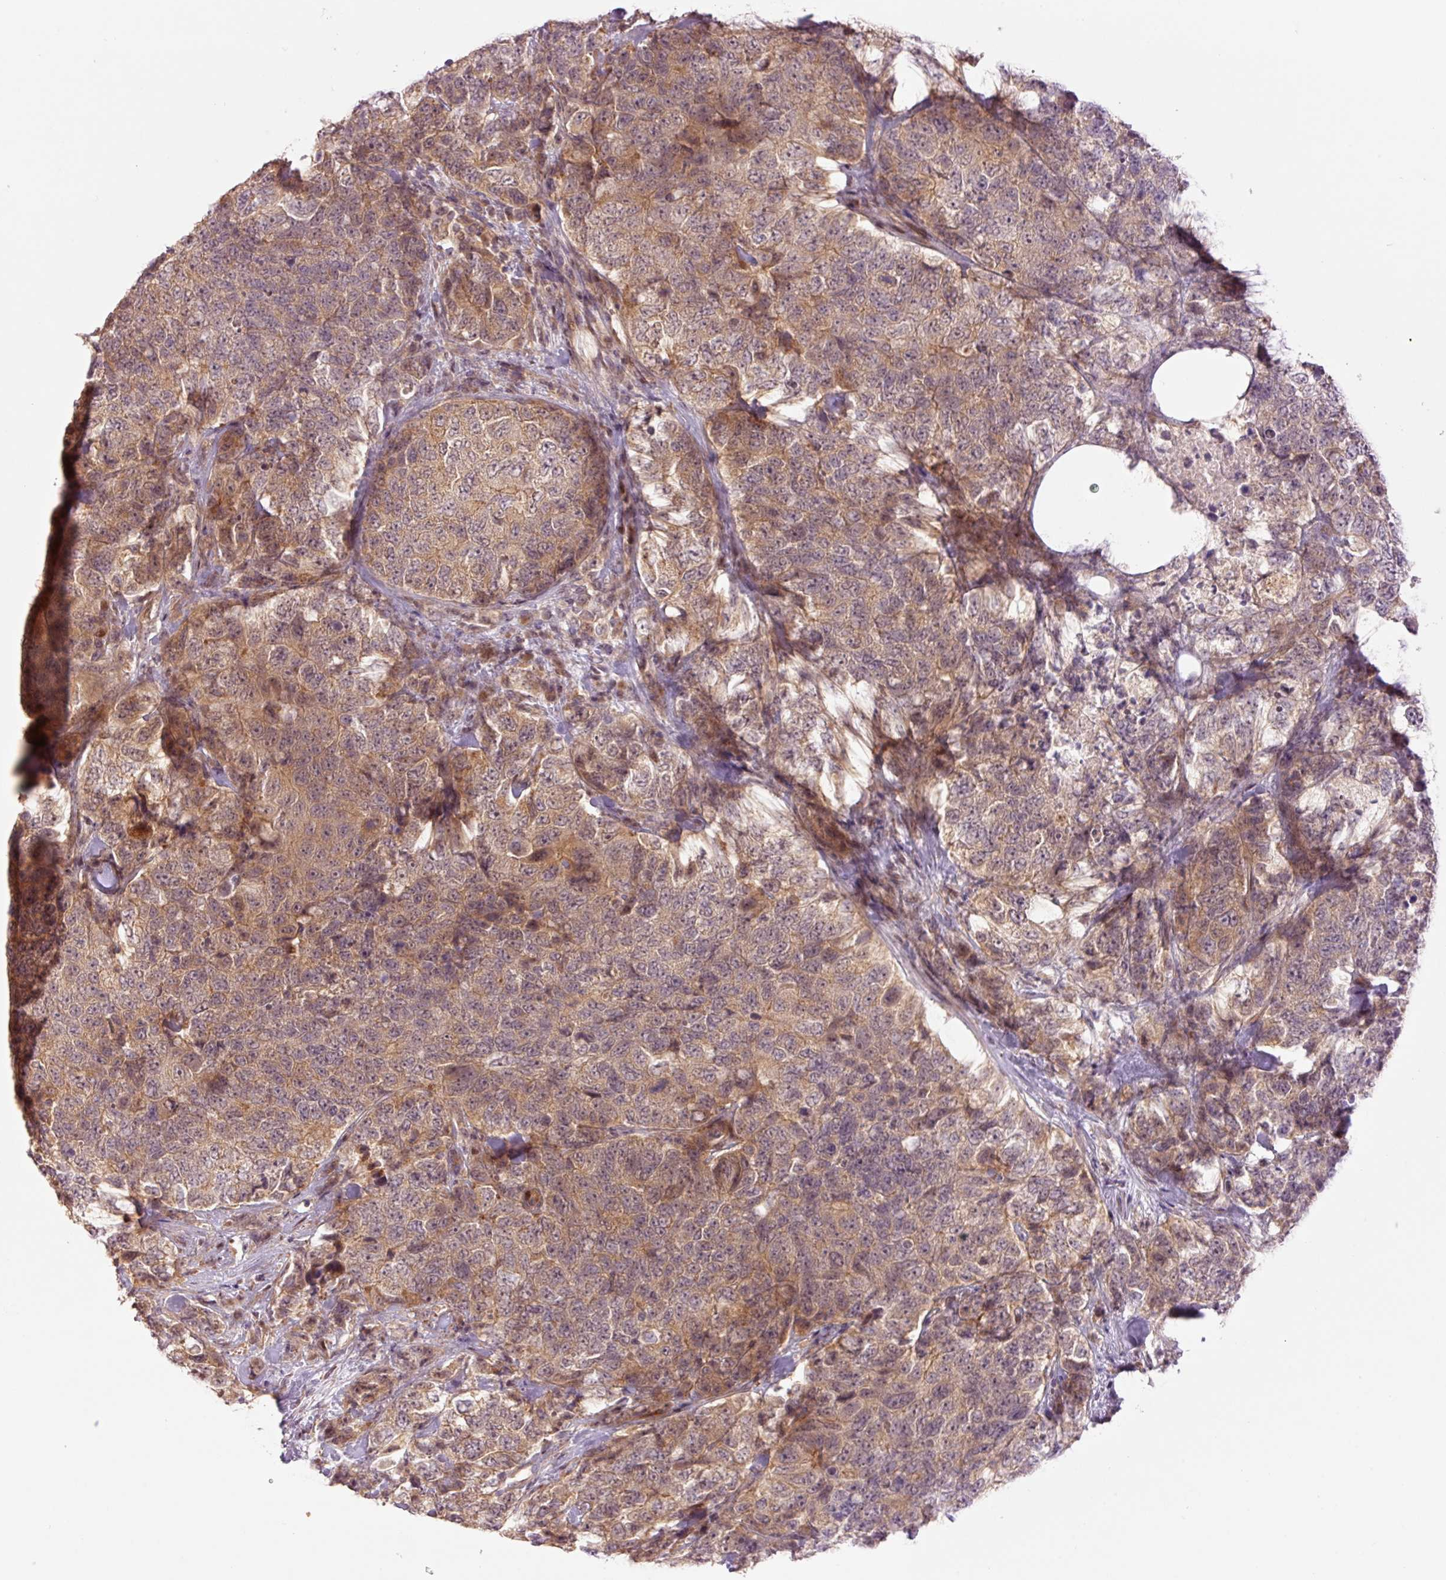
{"staining": {"intensity": "moderate", "quantity": ">75%", "location": "cytoplasmic/membranous,nuclear"}, "tissue": "urothelial cancer", "cell_type": "Tumor cells", "image_type": "cancer", "snomed": [{"axis": "morphology", "description": "Urothelial carcinoma, High grade"}, {"axis": "topography", "description": "Urinary bladder"}], "caption": "A medium amount of moderate cytoplasmic/membranous and nuclear staining is identified in approximately >75% of tumor cells in high-grade urothelial carcinoma tissue.", "gene": "SLC29A3", "patient": {"sex": "female", "age": 78}}